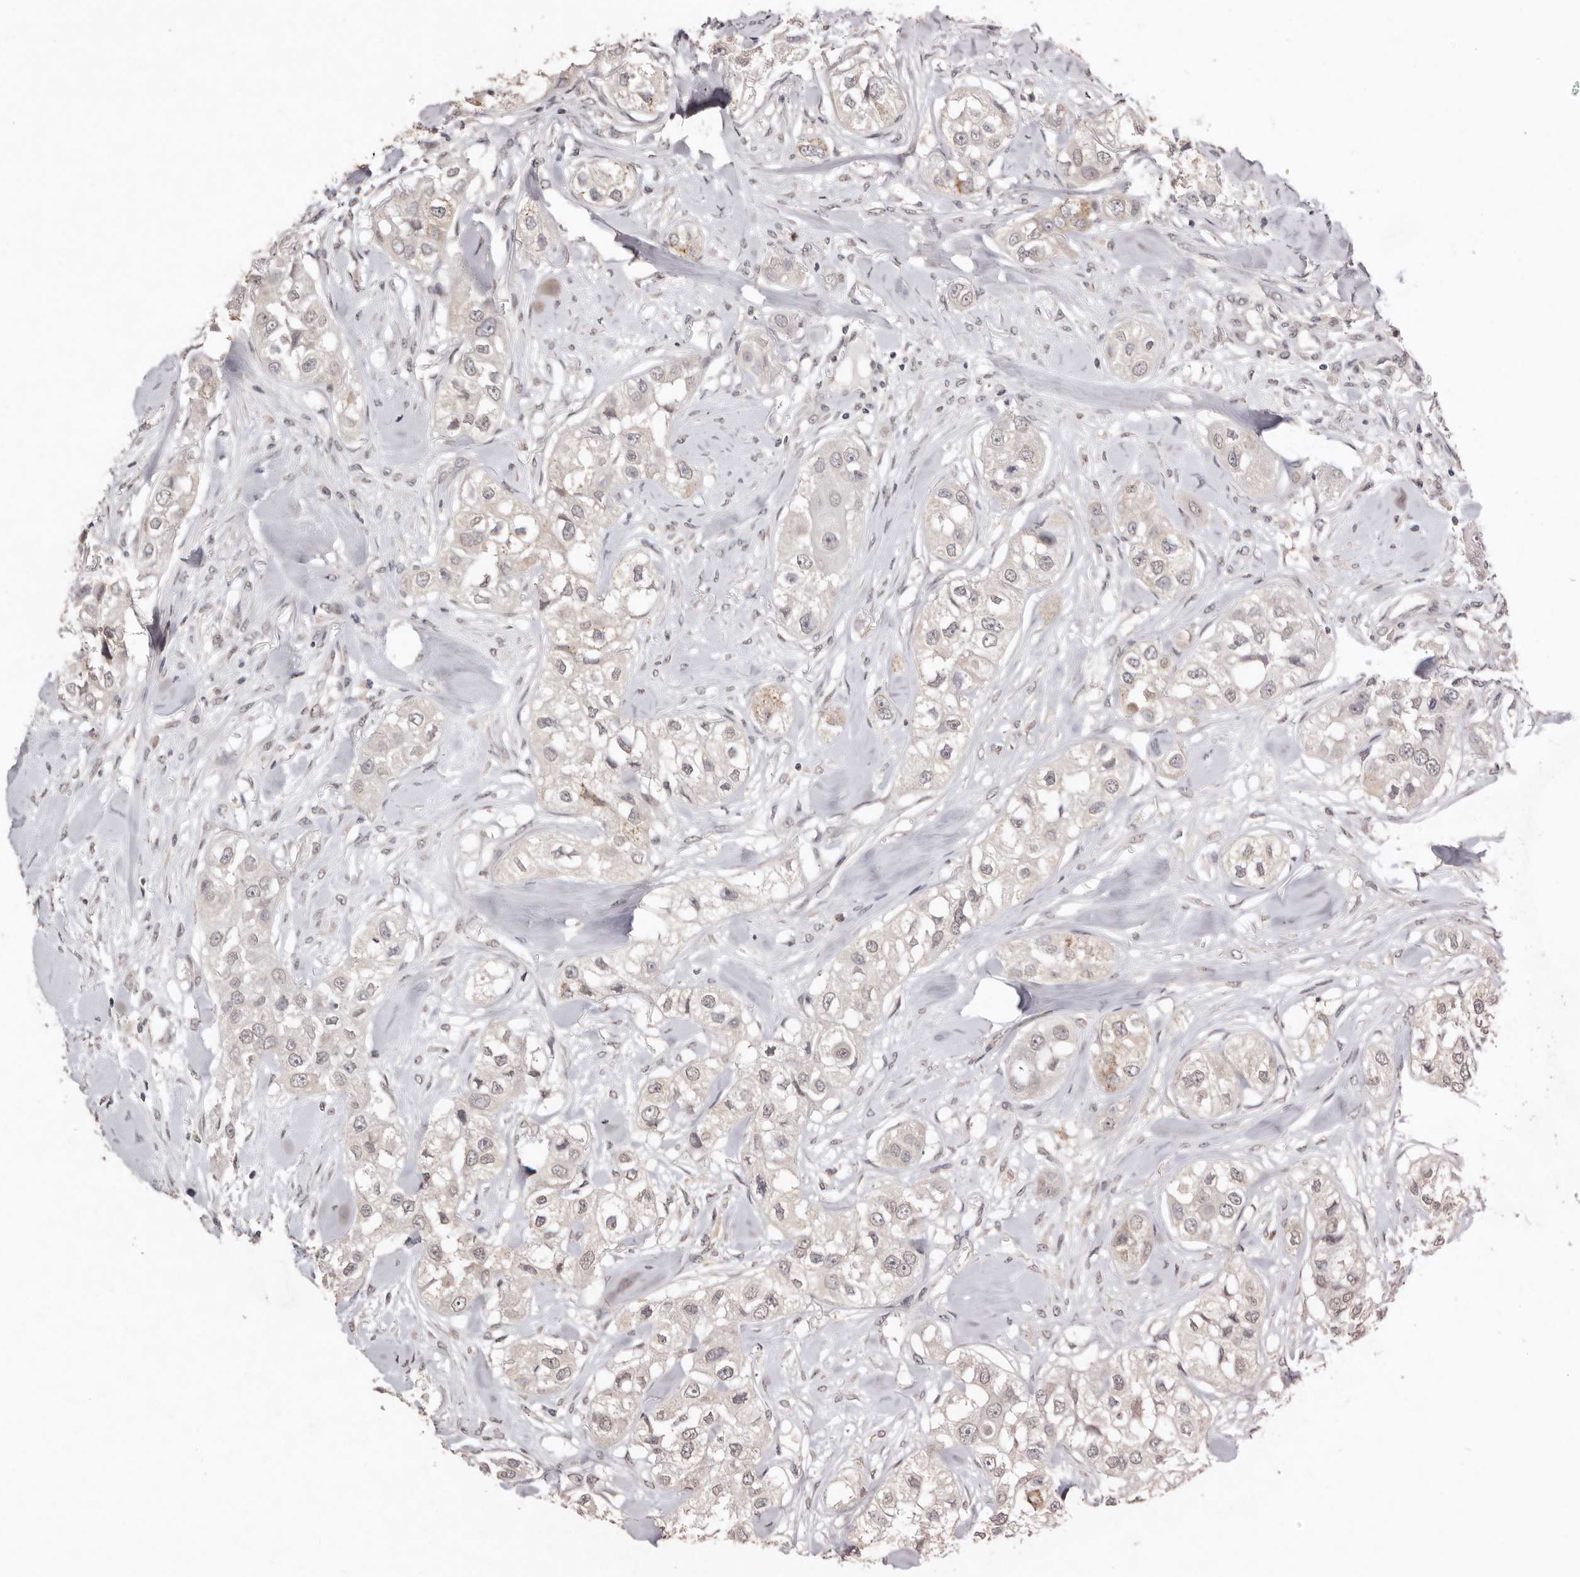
{"staining": {"intensity": "weak", "quantity": "<25%", "location": "cytoplasmic/membranous"}, "tissue": "head and neck cancer", "cell_type": "Tumor cells", "image_type": "cancer", "snomed": [{"axis": "morphology", "description": "Normal tissue, NOS"}, {"axis": "morphology", "description": "Squamous cell carcinoma, NOS"}, {"axis": "topography", "description": "Skeletal muscle"}, {"axis": "topography", "description": "Head-Neck"}], "caption": "An immunohistochemistry micrograph of squamous cell carcinoma (head and neck) is shown. There is no staining in tumor cells of squamous cell carcinoma (head and neck). The staining is performed using DAB brown chromogen with nuclei counter-stained in using hematoxylin.", "gene": "SULT1E1", "patient": {"sex": "male", "age": 51}}